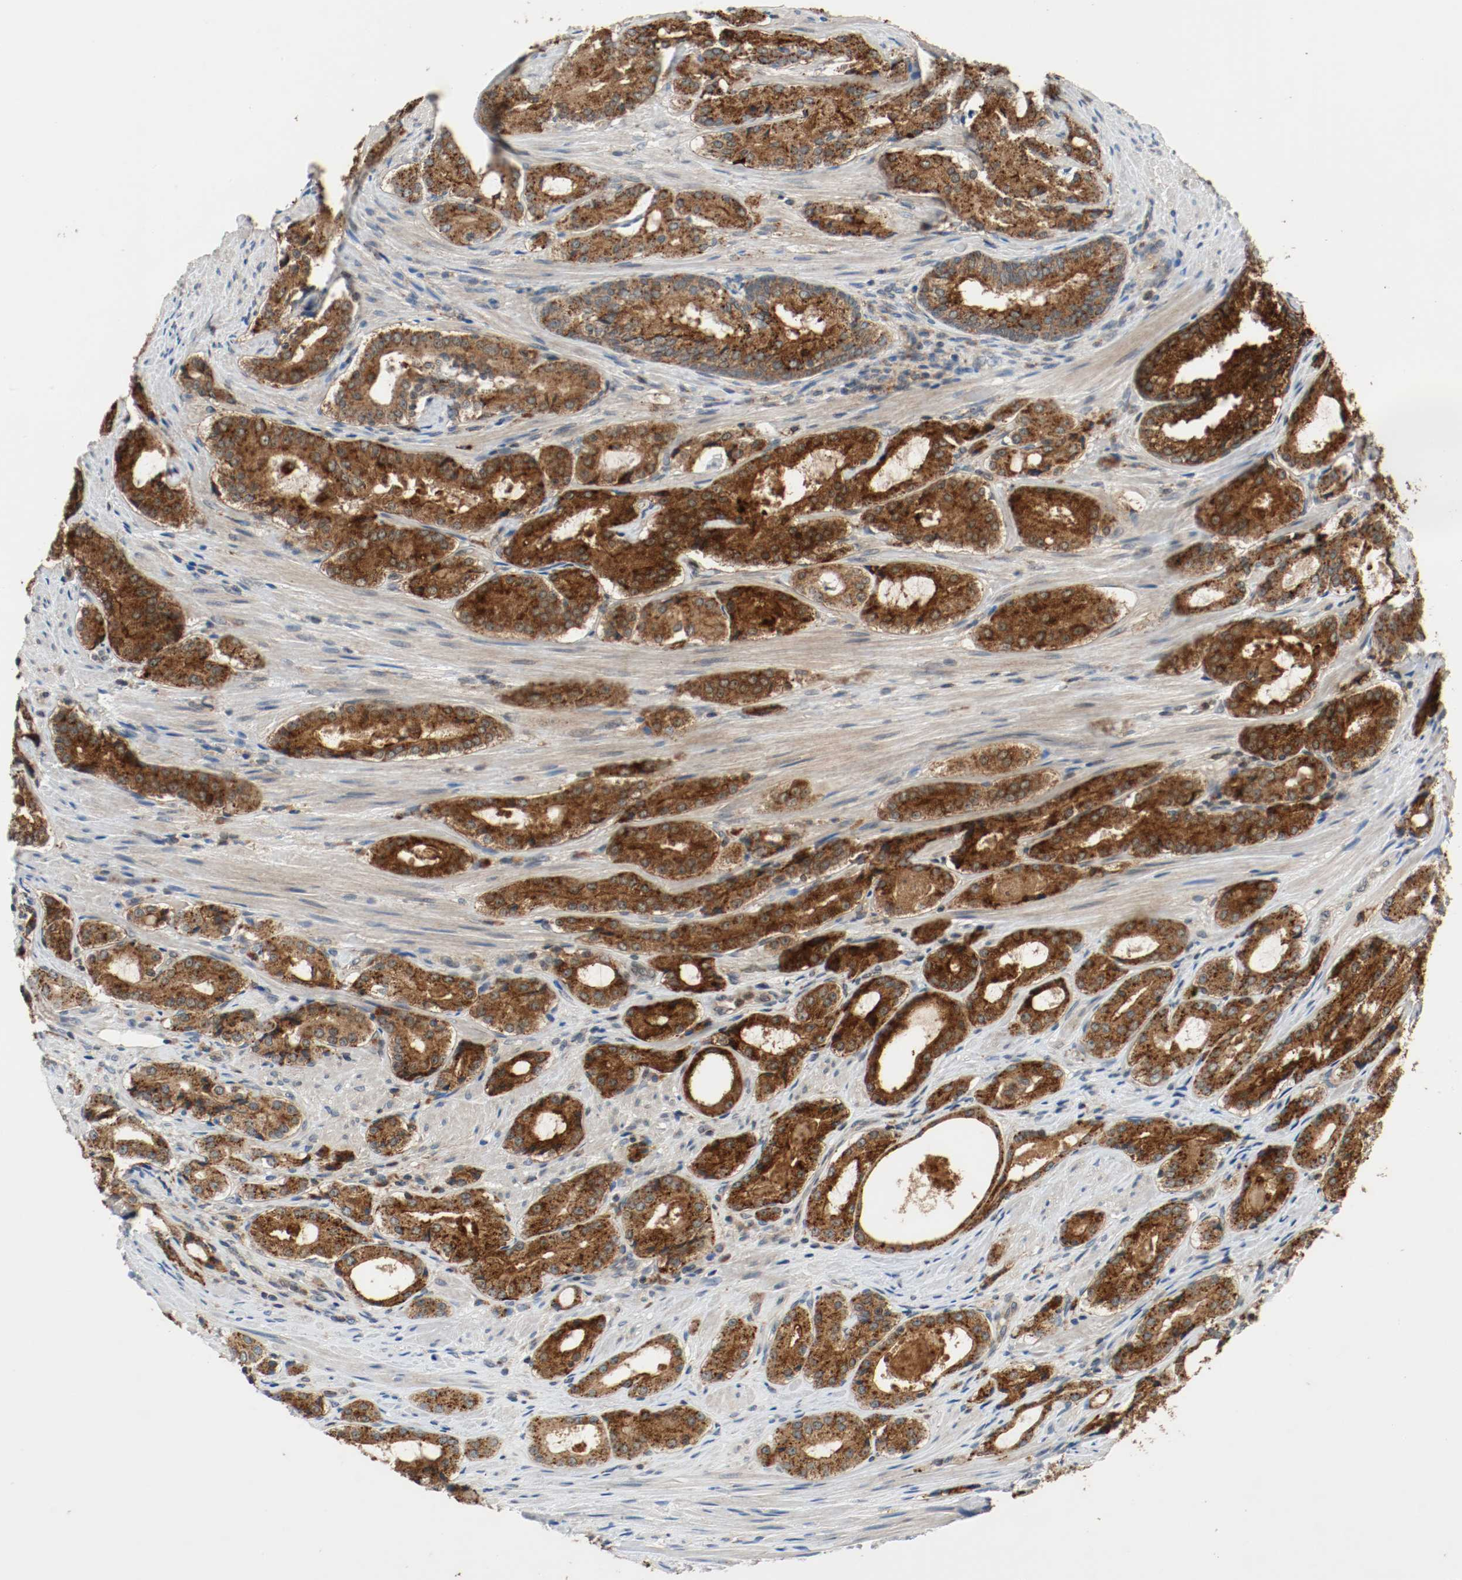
{"staining": {"intensity": "strong", "quantity": ">75%", "location": "cytoplasmic/membranous"}, "tissue": "prostate cancer", "cell_type": "Tumor cells", "image_type": "cancer", "snomed": [{"axis": "morphology", "description": "Adenocarcinoma, High grade"}, {"axis": "topography", "description": "Prostate"}], "caption": "A high amount of strong cytoplasmic/membranous positivity is identified in approximately >75% of tumor cells in adenocarcinoma (high-grade) (prostate) tissue. The staining was performed using DAB (3,3'-diaminobenzidine), with brown indicating positive protein expression. Nuclei are stained blue with hematoxylin.", "gene": "LAMP2", "patient": {"sex": "male", "age": 72}}